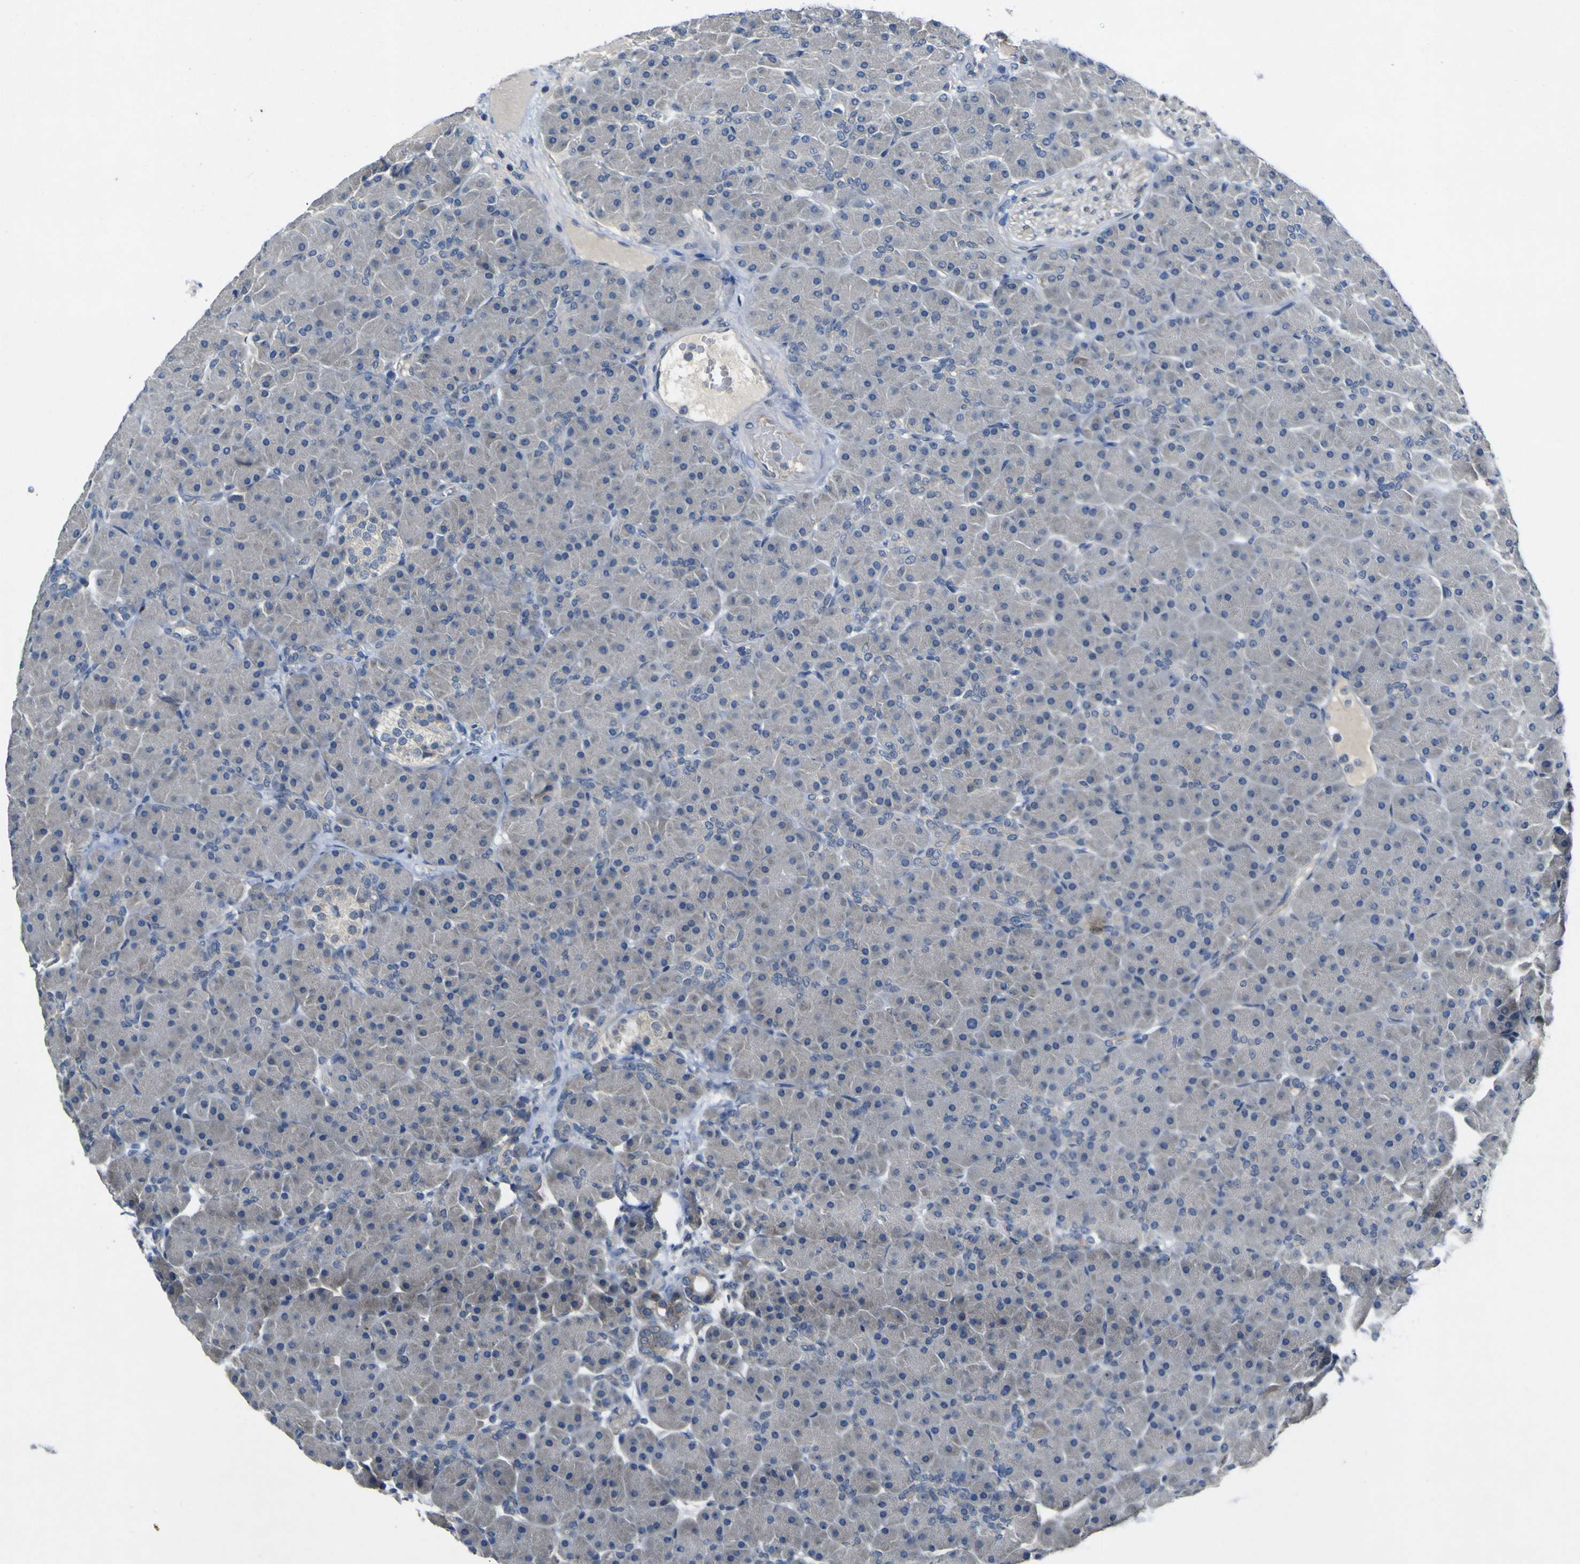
{"staining": {"intensity": "weak", "quantity": "<25%", "location": "cytoplasmic/membranous"}, "tissue": "pancreas", "cell_type": "Exocrine glandular cells", "image_type": "normal", "snomed": [{"axis": "morphology", "description": "Normal tissue, NOS"}, {"axis": "topography", "description": "Pancreas"}], "caption": "There is no significant expression in exocrine glandular cells of pancreas. Brightfield microscopy of immunohistochemistry (IHC) stained with DAB (3,3'-diaminobenzidine) (brown) and hematoxylin (blue), captured at high magnification.", "gene": "LDLR", "patient": {"sex": "male", "age": 66}}